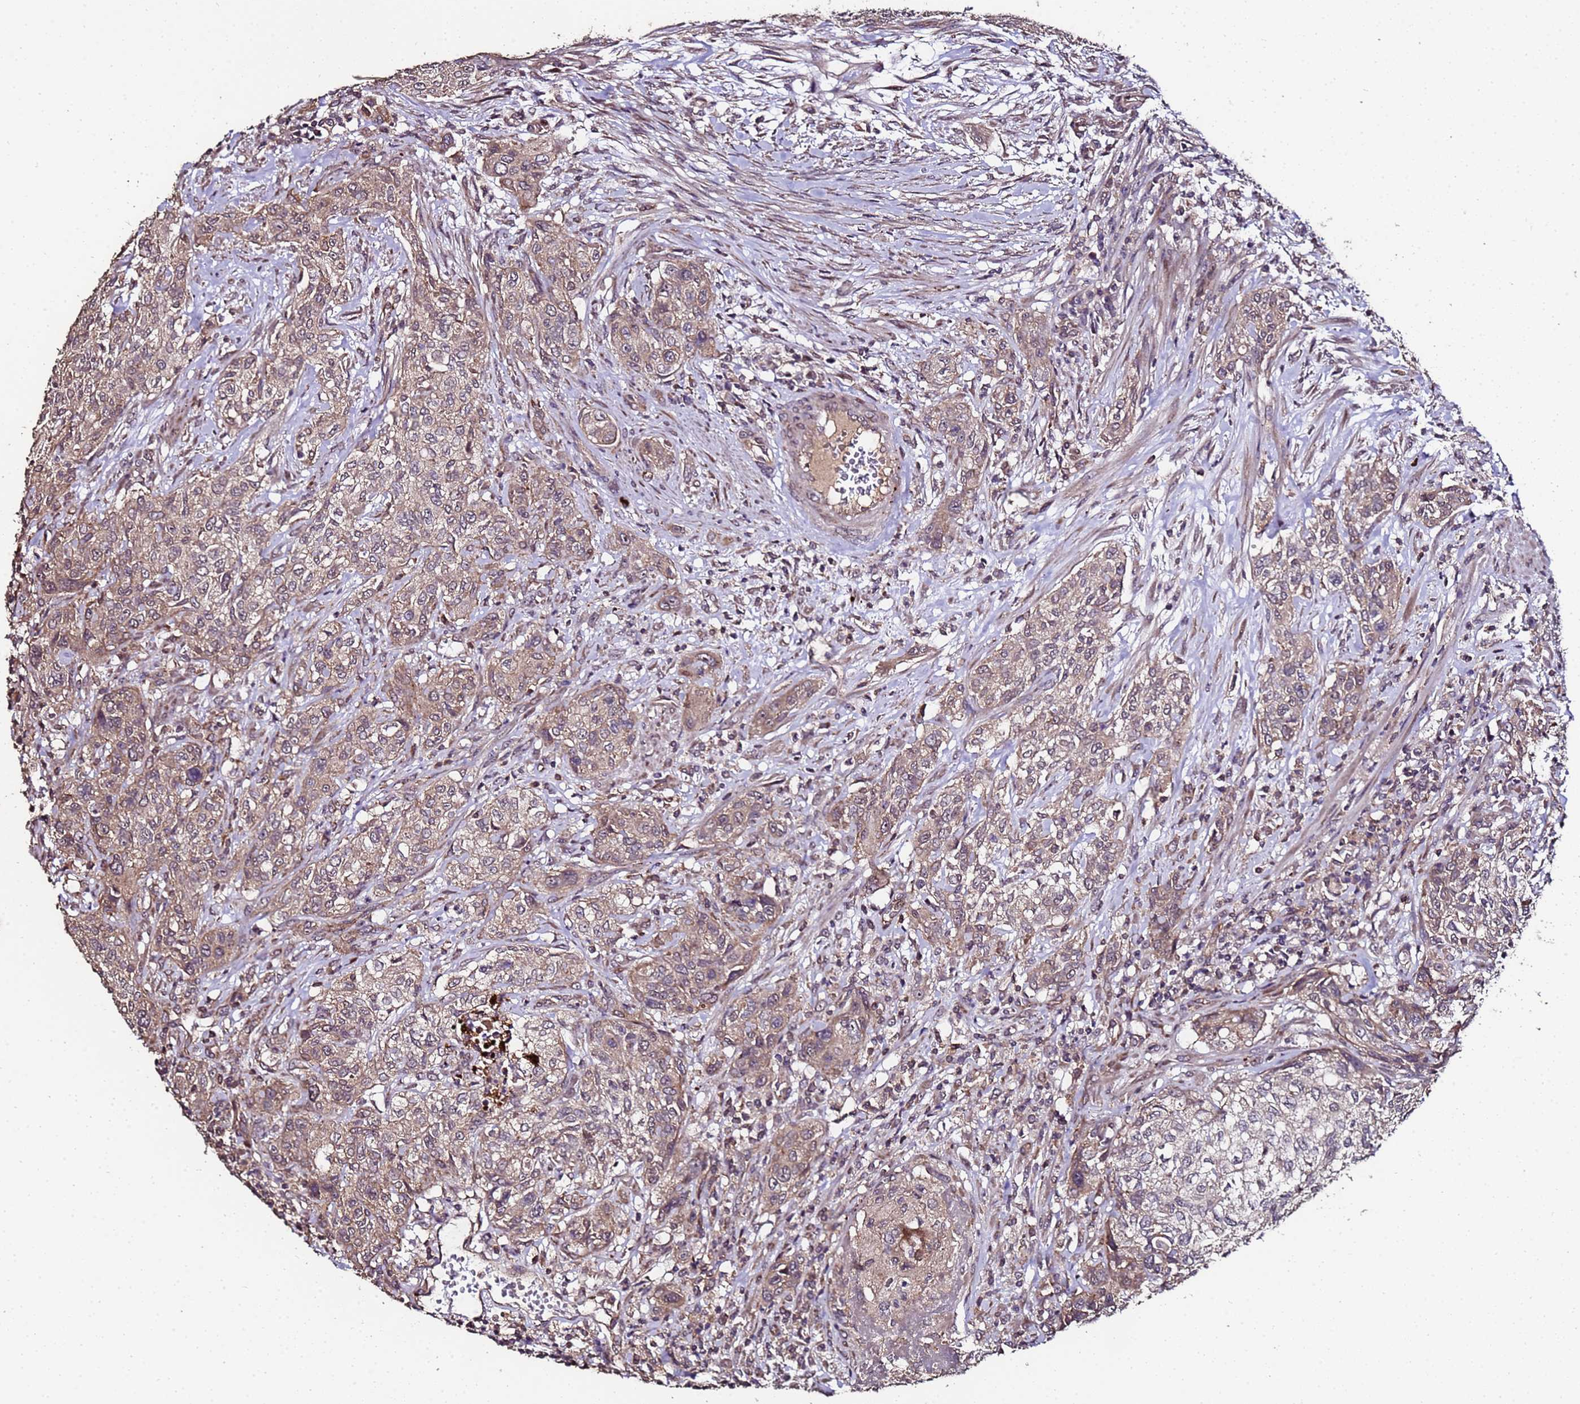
{"staining": {"intensity": "weak", "quantity": ">75%", "location": "cytoplasmic/membranous"}, "tissue": "urothelial cancer", "cell_type": "Tumor cells", "image_type": "cancer", "snomed": [{"axis": "morphology", "description": "Normal tissue, NOS"}, {"axis": "morphology", "description": "Urothelial carcinoma, NOS"}, {"axis": "topography", "description": "Urinary bladder"}, {"axis": "topography", "description": "Peripheral nerve tissue"}], "caption": "A micrograph showing weak cytoplasmic/membranous staining in approximately >75% of tumor cells in urothelial cancer, as visualized by brown immunohistochemical staining.", "gene": "PRODH", "patient": {"sex": "male", "age": 35}}